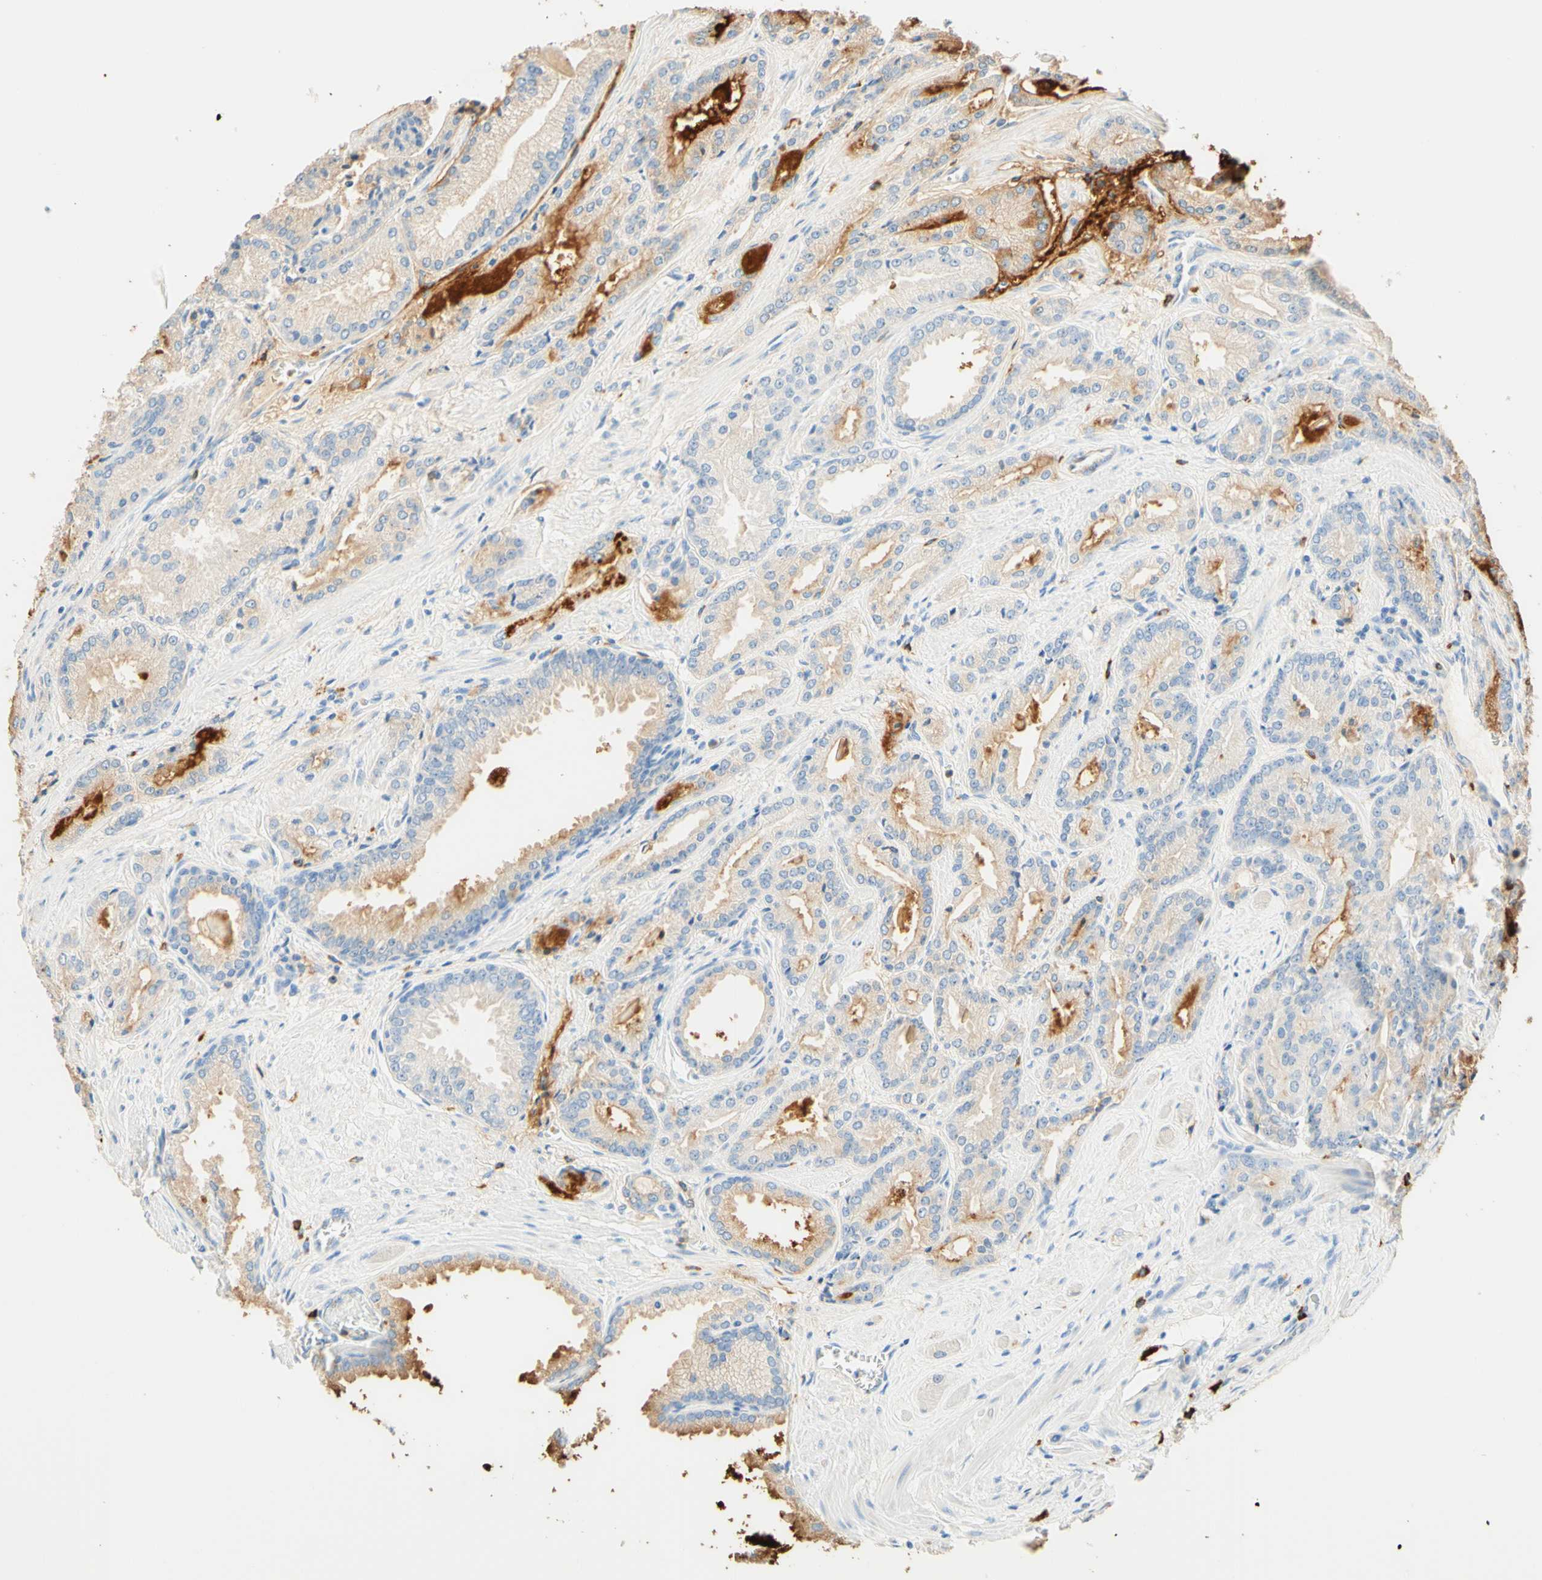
{"staining": {"intensity": "moderate", "quantity": "<25%", "location": "cytoplasmic/membranous"}, "tissue": "prostate cancer", "cell_type": "Tumor cells", "image_type": "cancer", "snomed": [{"axis": "morphology", "description": "Adenocarcinoma, Low grade"}, {"axis": "topography", "description": "Prostate"}], "caption": "Immunohistochemistry image of neoplastic tissue: prostate cancer stained using immunohistochemistry reveals low levels of moderate protein expression localized specifically in the cytoplasmic/membranous of tumor cells, appearing as a cytoplasmic/membranous brown color.", "gene": "CD63", "patient": {"sex": "male", "age": 59}}